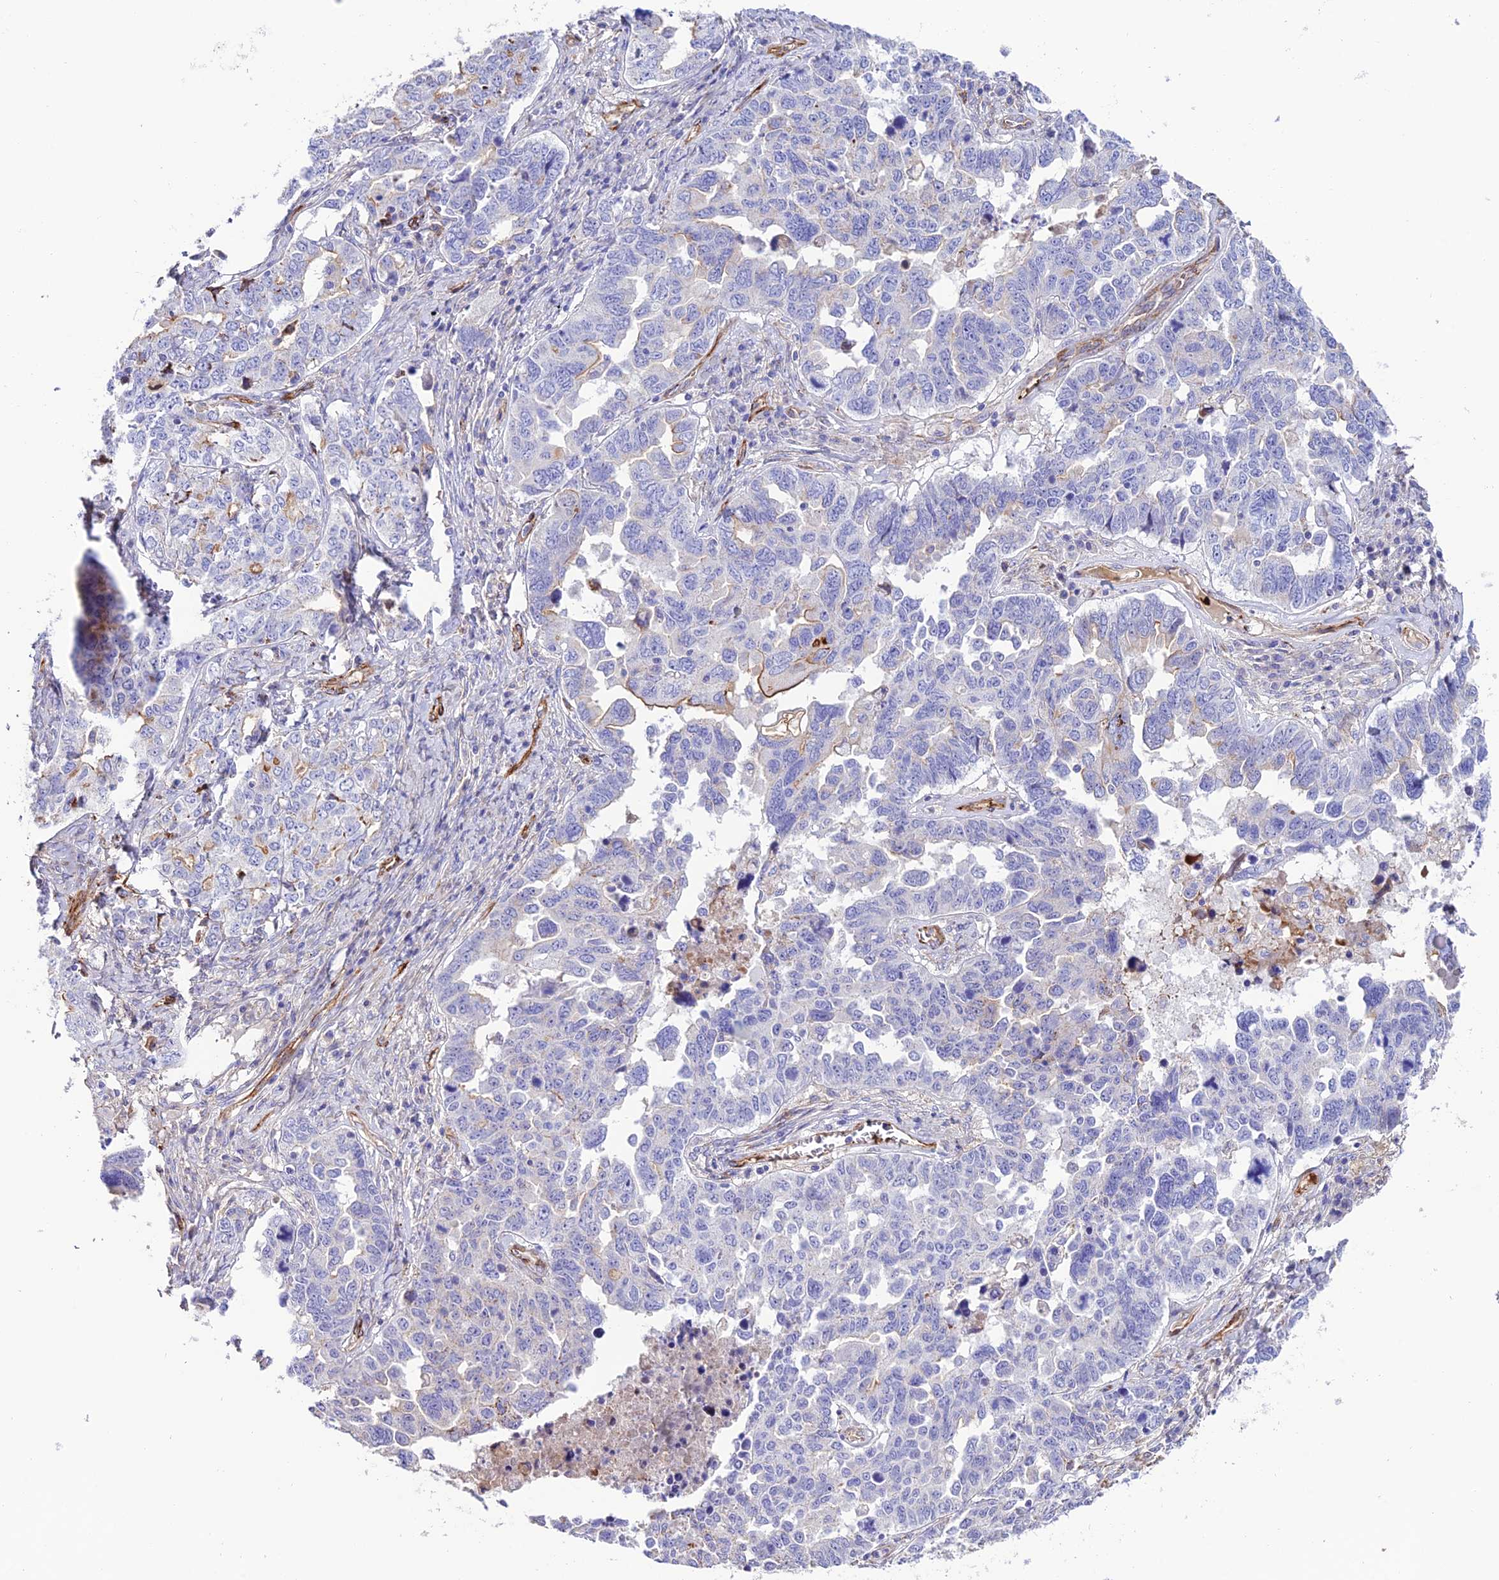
{"staining": {"intensity": "negative", "quantity": "none", "location": "none"}, "tissue": "ovarian cancer", "cell_type": "Tumor cells", "image_type": "cancer", "snomed": [{"axis": "morphology", "description": "Carcinoma, endometroid"}, {"axis": "topography", "description": "Ovary"}], "caption": "Immunohistochemical staining of human endometroid carcinoma (ovarian) displays no significant positivity in tumor cells.", "gene": "REX1BD", "patient": {"sex": "female", "age": 62}}